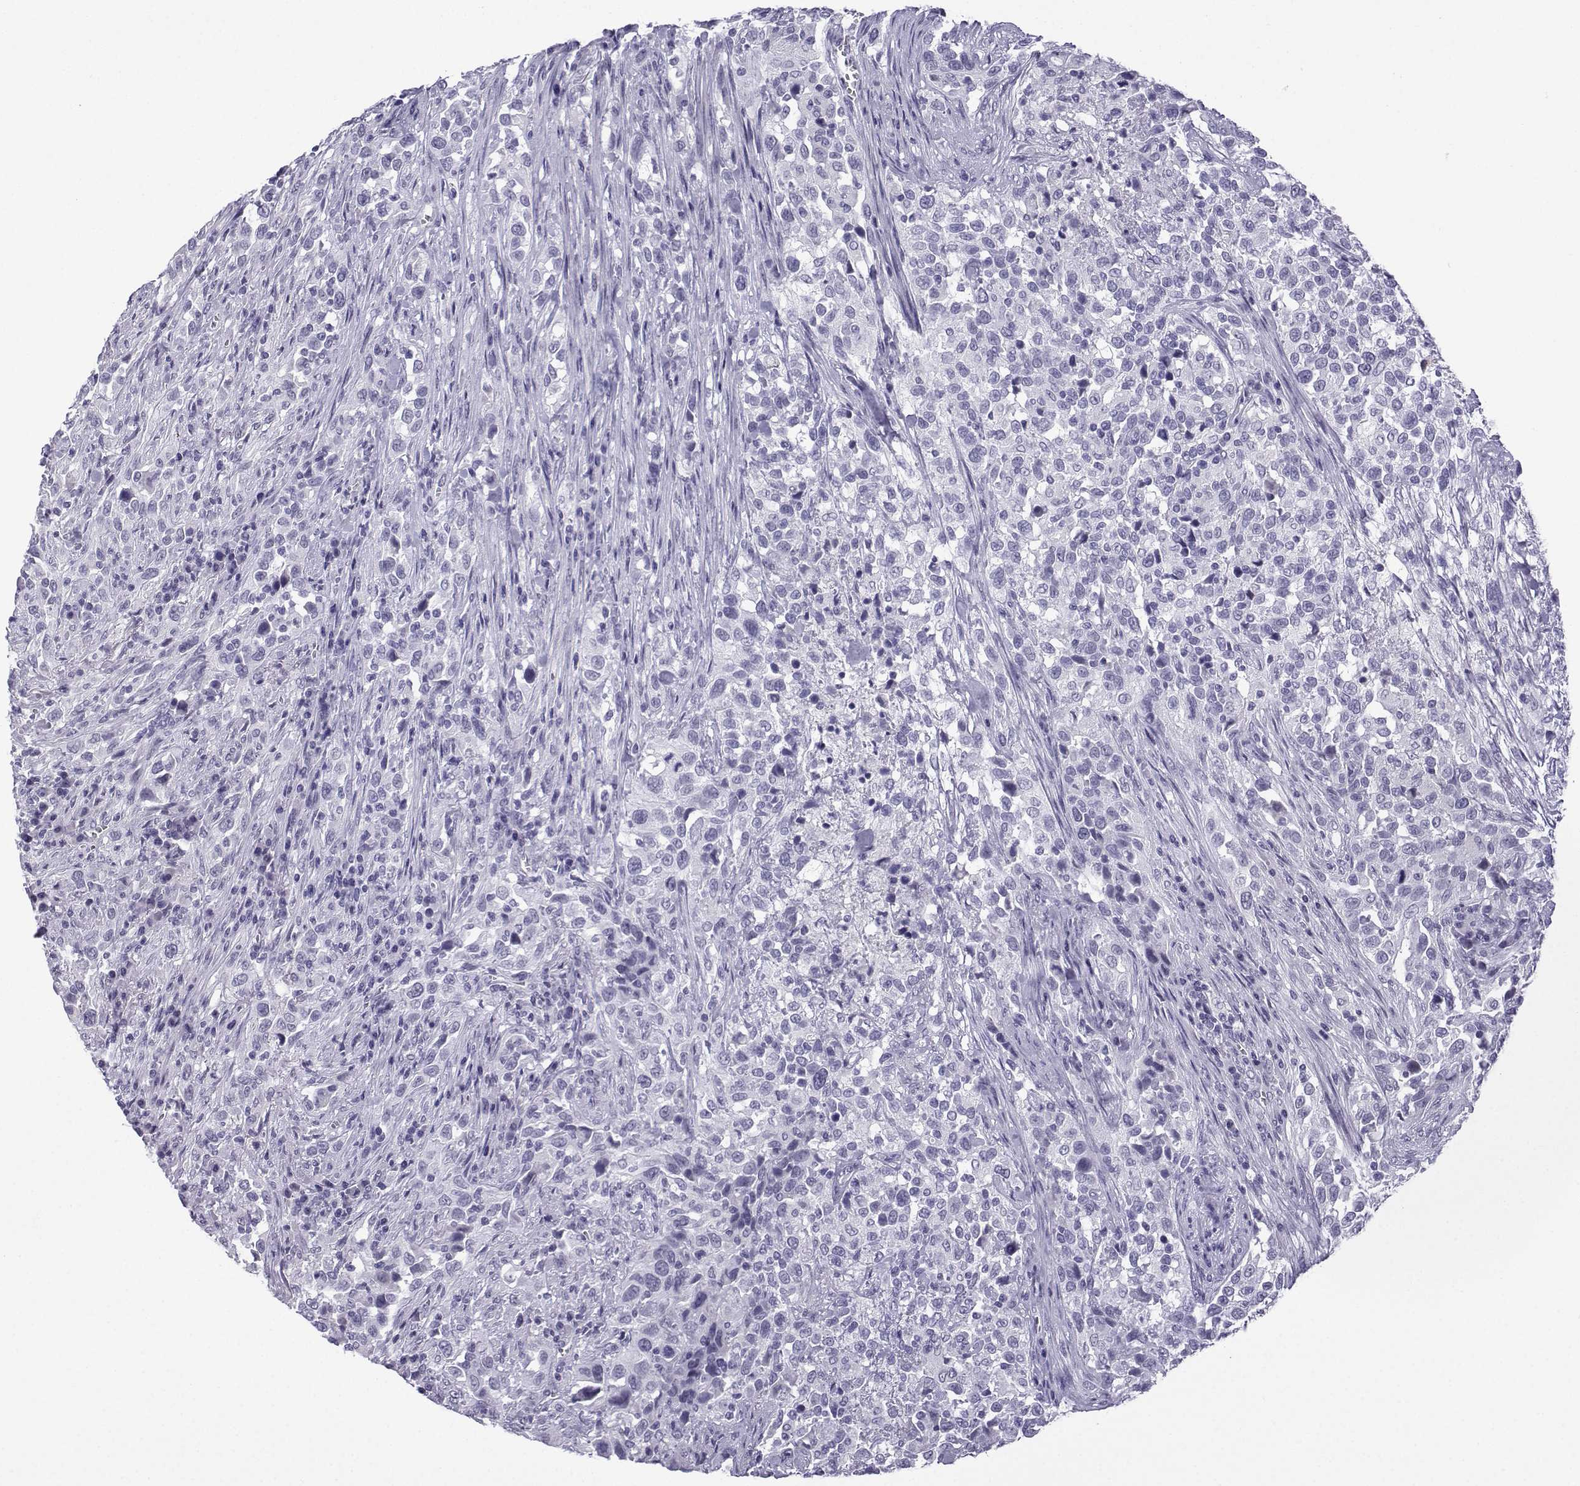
{"staining": {"intensity": "negative", "quantity": "none", "location": "none"}, "tissue": "urothelial cancer", "cell_type": "Tumor cells", "image_type": "cancer", "snomed": [{"axis": "morphology", "description": "Urothelial carcinoma, NOS"}, {"axis": "morphology", "description": "Urothelial carcinoma, High grade"}, {"axis": "topography", "description": "Urinary bladder"}], "caption": "A histopathology image of human transitional cell carcinoma is negative for staining in tumor cells. Brightfield microscopy of immunohistochemistry (IHC) stained with DAB (3,3'-diaminobenzidine) (brown) and hematoxylin (blue), captured at high magnification.", "gene": "MRGBP", "patient": {"sex": "female", "age": 64}}